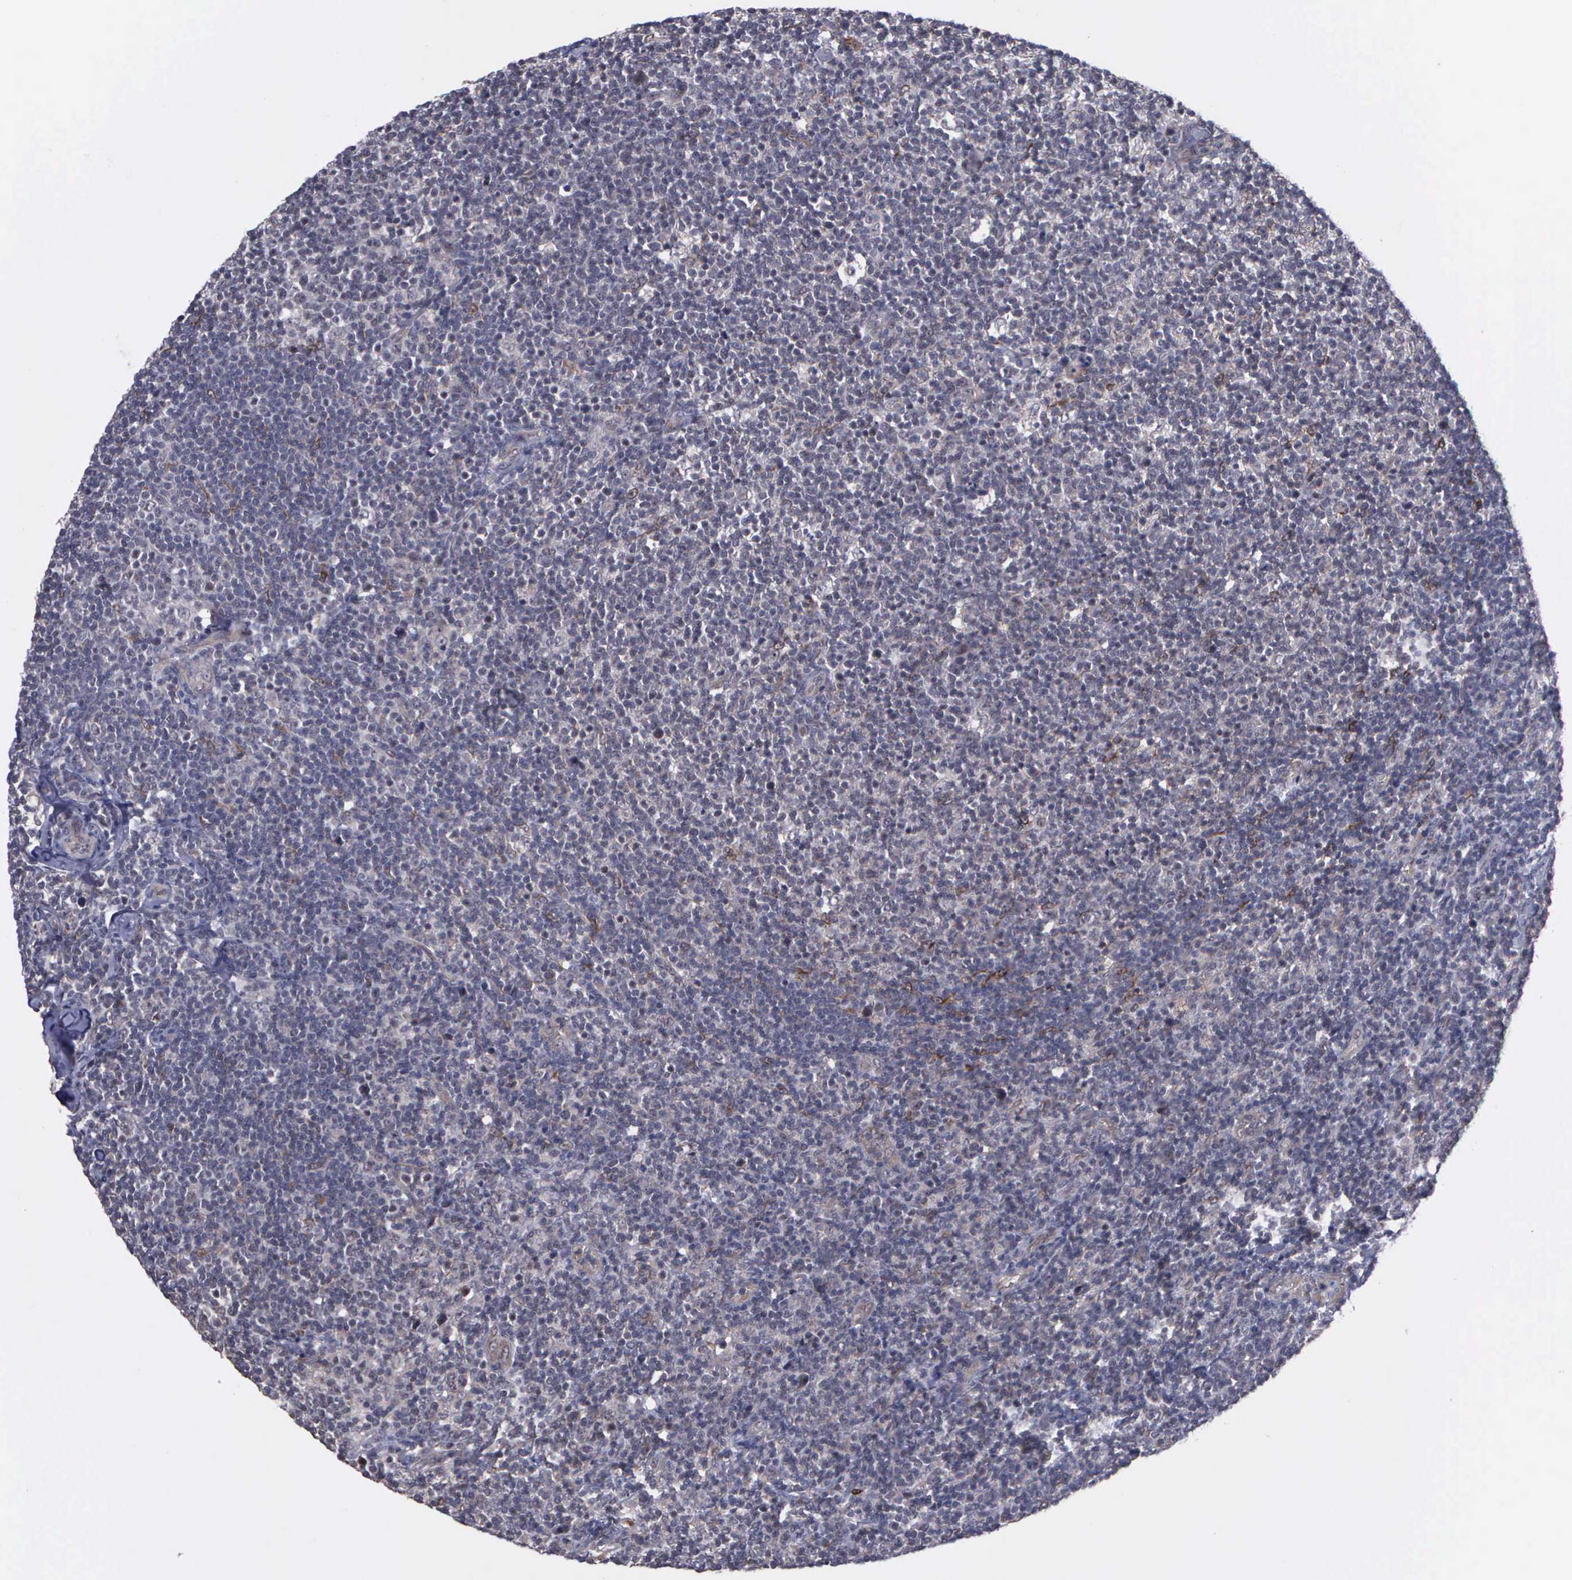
{"staining": {"intensity": "weak", "quantity": "<25%", "location": "cytoplasmic/membranous"}, "tissue": "lymphoma", "cell_type": "Tumor cells", "image_type": "cancer", "snomed": [{"axis": "morphology", "description": "Malignant lymphoma, non-Hodgkin's type, Low grade"}, {"axis": "topography", "description": "Lymph node"}], "caption": "Human lymphoma stained for a protein using immunohistochemistry displays no staining in tumor cells.", "gene": "MAP3K9", "patient": {"sex": "male", "age": 74}}